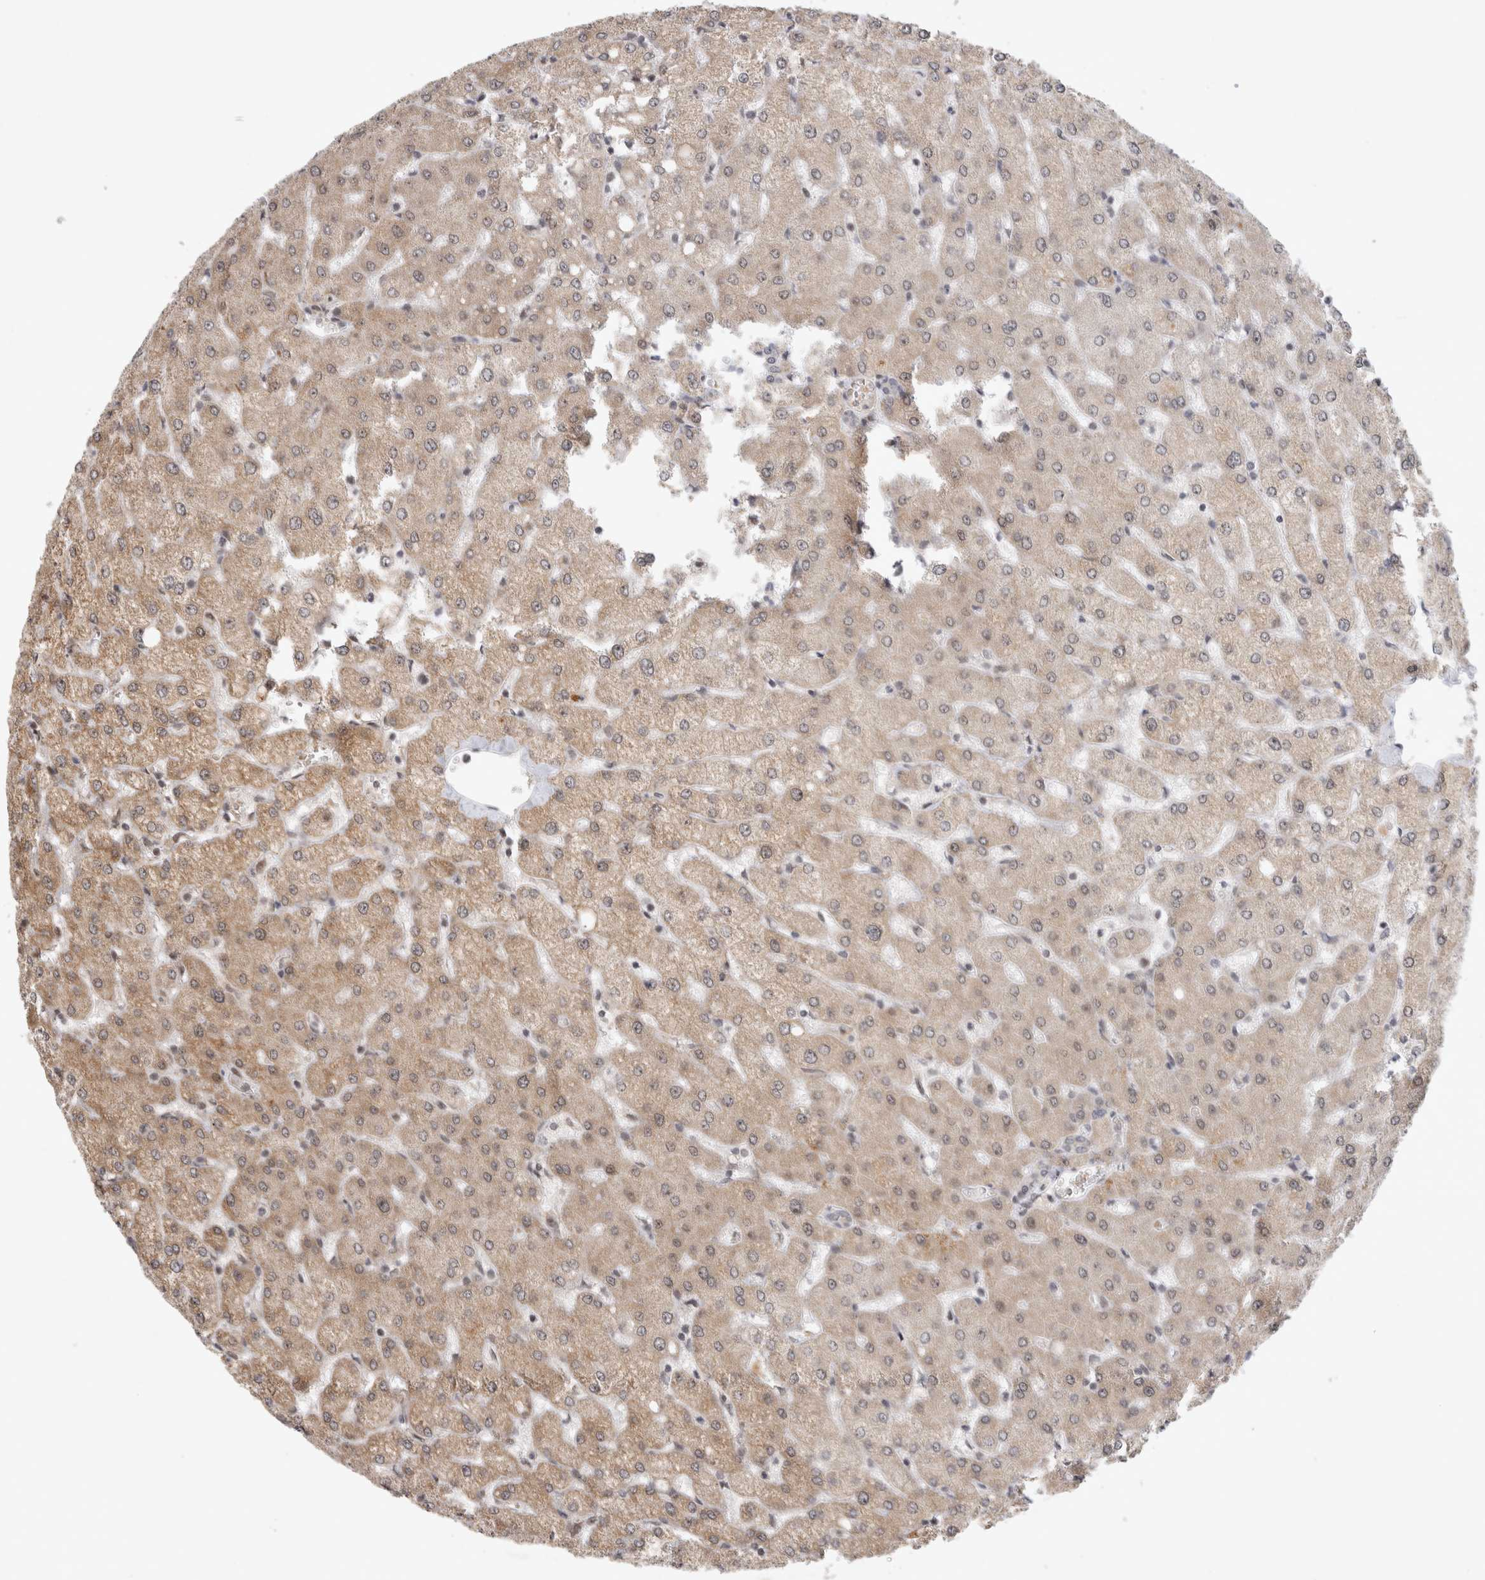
{"staining": {"intensity": "negative", "quantity": "none", "location": "none"}, "tissue": "liver", "cell_type": "Cholangiocytes", "image_type": "normal", "snomed": [{"axis": "morphology", "description": "Normal tissue, NOS"}, {"axis": "topography", "description": "Liver"}], "caption": "A high-resolution histopathology image shows immunohistochemistry (IHC) staining of unremarkable liver, which reveals no significant expression in cholangiocytes. Nuclei are stained in blue.", "gene": "HESX1", "patient": {"sex": "female", "age": 54}}